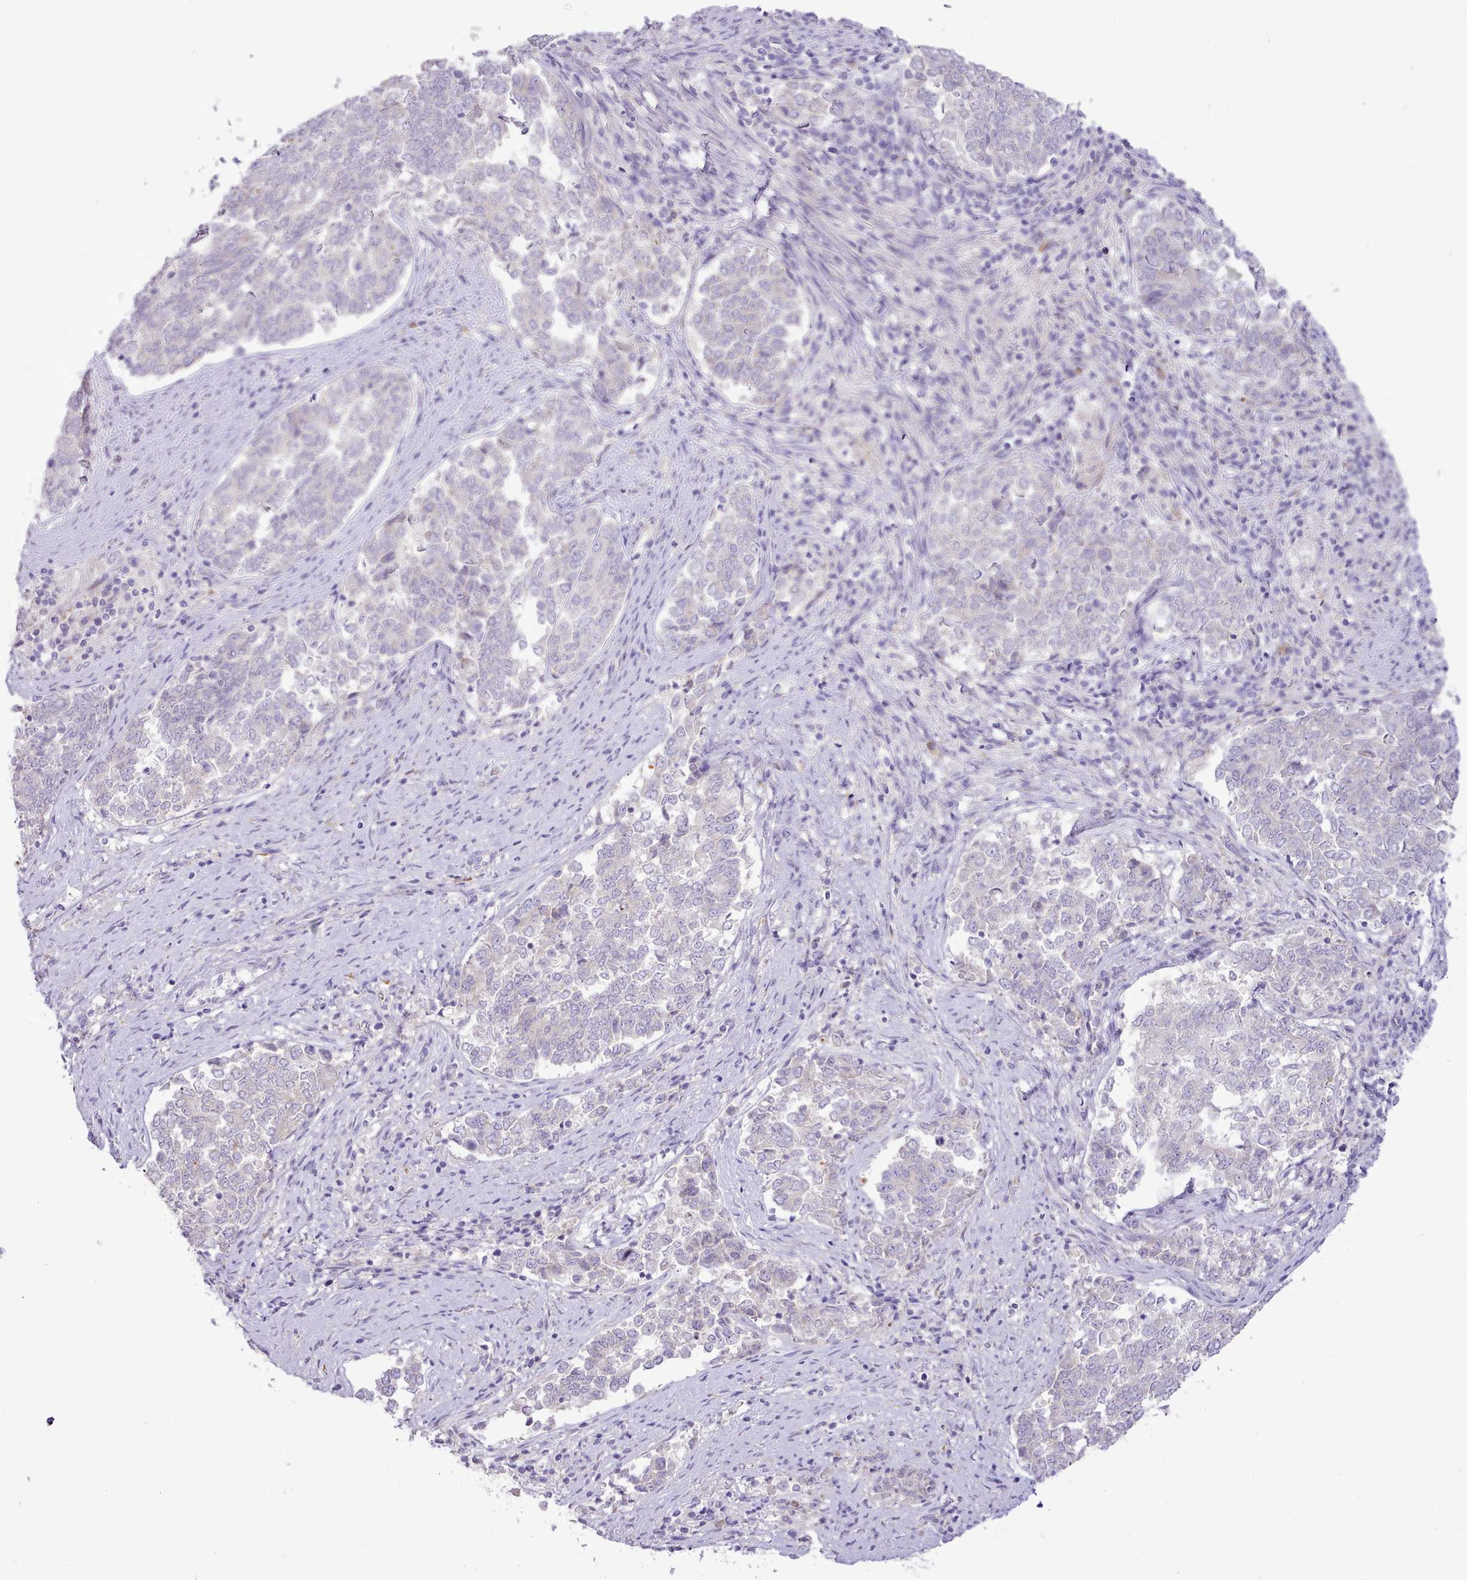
{"staining": {"intensity": "negative", "quantity": "none", "location": "none"}, "tissue": "endometrial cancer", "cell_type": "Tumor cells", "image_type": "cancer", "snomed": [{"axis": "morphology", "description": "Adenocarcinoma, NOS"}, {"axis": "topography", "description": "Endometrium"}], "caption": "Protein analysis of endometrial cancer (adenocarcinoma) exhibits no significant expression in tumor cells. Nuclei are stained in blue.", "gene": "CCL1", "patient": {"sex": "female", "age": 80}}